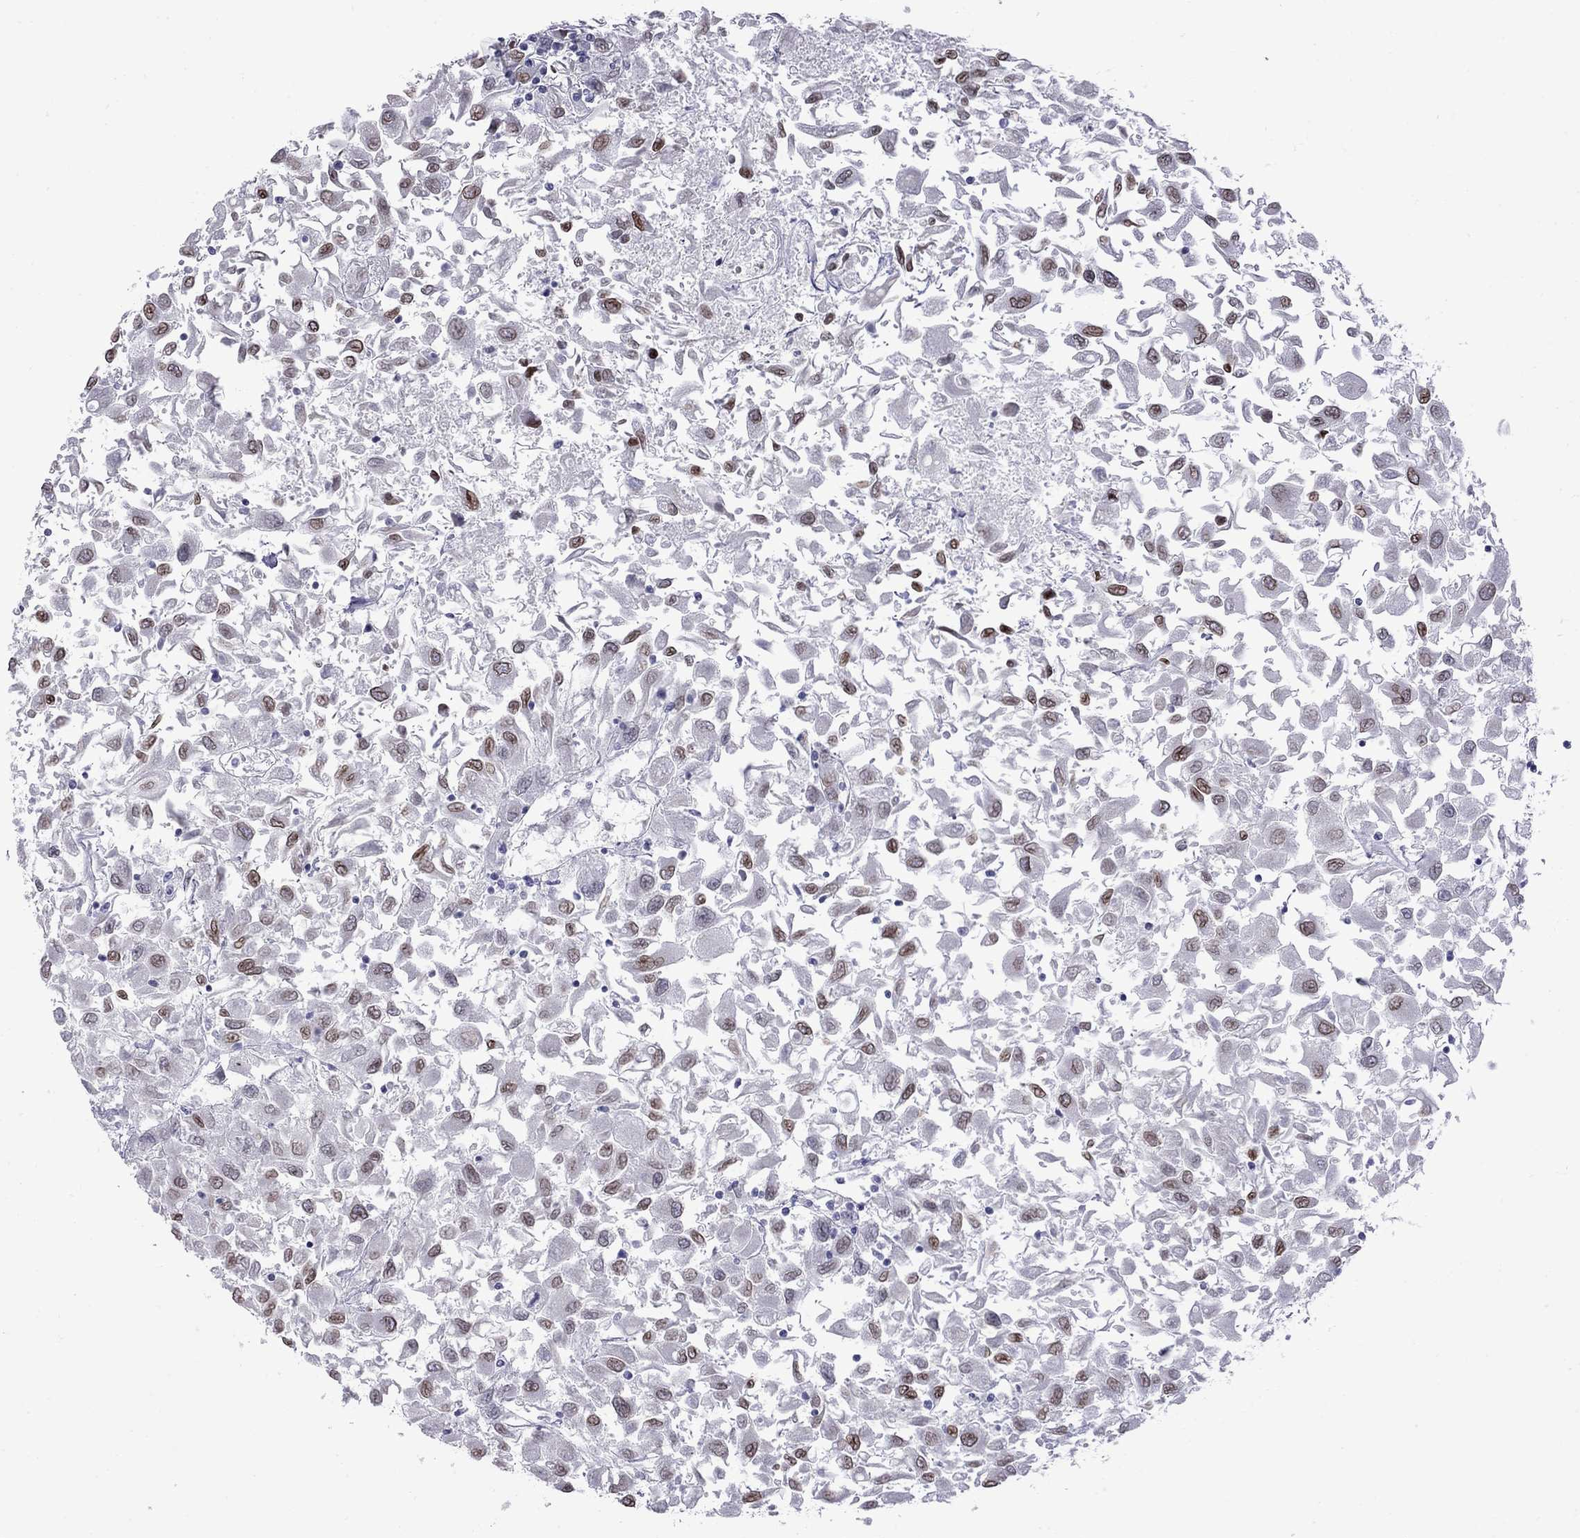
{"staining": {"intensity": "moderate", "quantity": "<25%", "location": "nuclear"}, "tissue": "renal cancer", "cell_type": "Tumor cells", "image_type": "cancer", "snomed": [{"axis": "morphology", "description": "Adenocarcinoma, NOS"}, {"axis": "topography", "description": "Kidney"}], "caption": "This photomicrograph displays renal cancer stained with immunohistochemistry to label a protein in brown. The nuclear of tumor cells show moderate positivity for the protein. Nuclei are counter-stained blue.", "gene": "CLTCL1", "patient": {"sex": "female", "age": 76}}